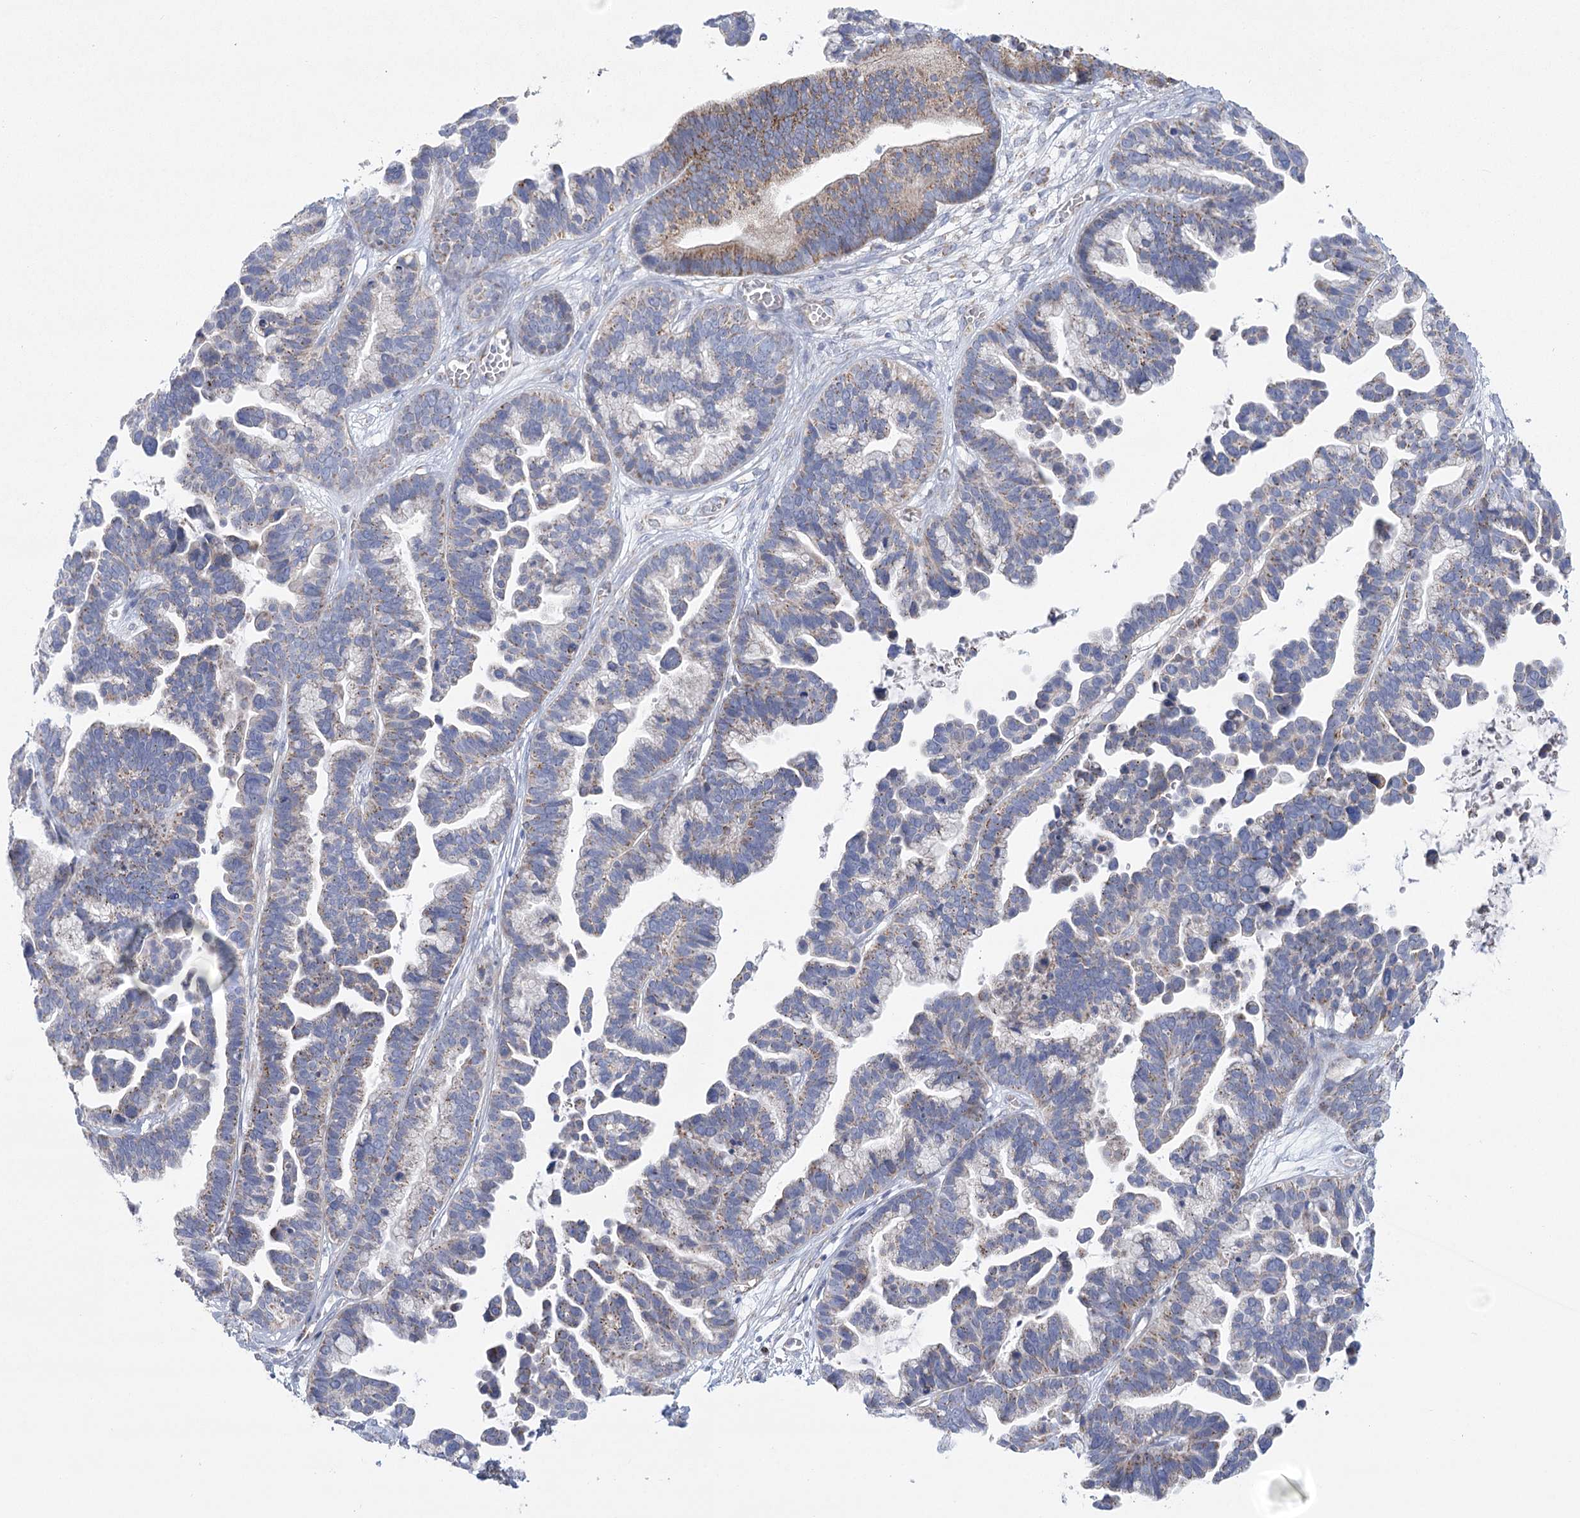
{"staining": {"intensity": "moderate", "quantity": "25%-75%", "location": "cytoplasmic/membranous"}, "tissue": "ovarian cancer", "cell_type": "Tumor cells", "image_type": "cancer", "snomed": [{"axis": "morphology", "description": "Cystadenocarcinoma, serous, NOS"}, {"axis": "topography", "description": "Ovary"}], "caption": "The immunohistochemical stain shows moderate cytoplasmic/membranous staining in tumor cells of ovarian cancer tissue.", "gene": "SNX7", "patient": {"sex": "female", "age": 56}}